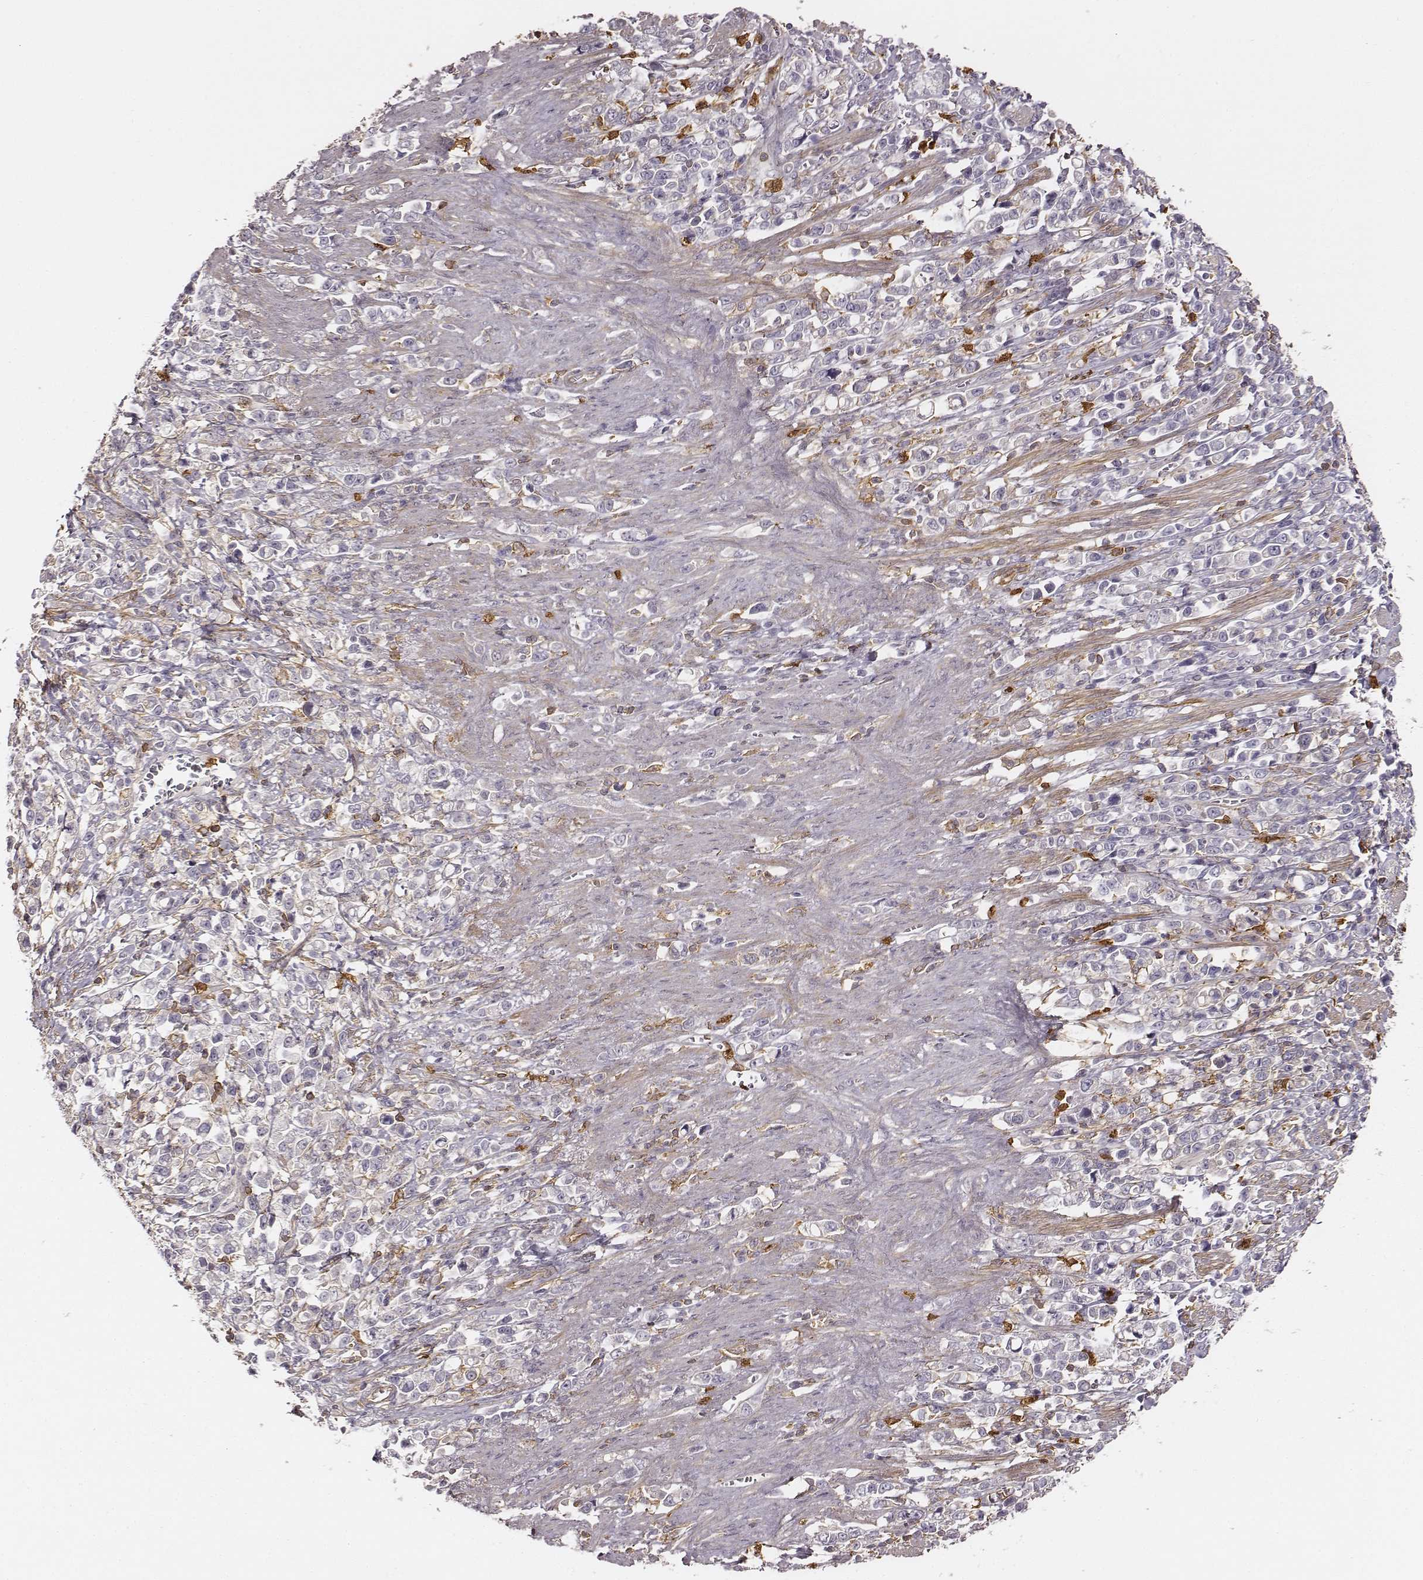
{"staining": {"intensity": "negative", "quantity": "none", "location": "none"}, "tissue": "stomach cancer", "cell_type": "Tumor cells", "image_type": "cancer", "snomed": [{"axis": "morphology", "description": "Adenocarcinoma, NOS"}, {"axis": "topography", "description": "Stomach"}], "caption": "Tumor cells show no significant protein expression in stomach adenocarcinoma.", "gene": "ZYX", "patient": {"sex": "male", "age": 63}}